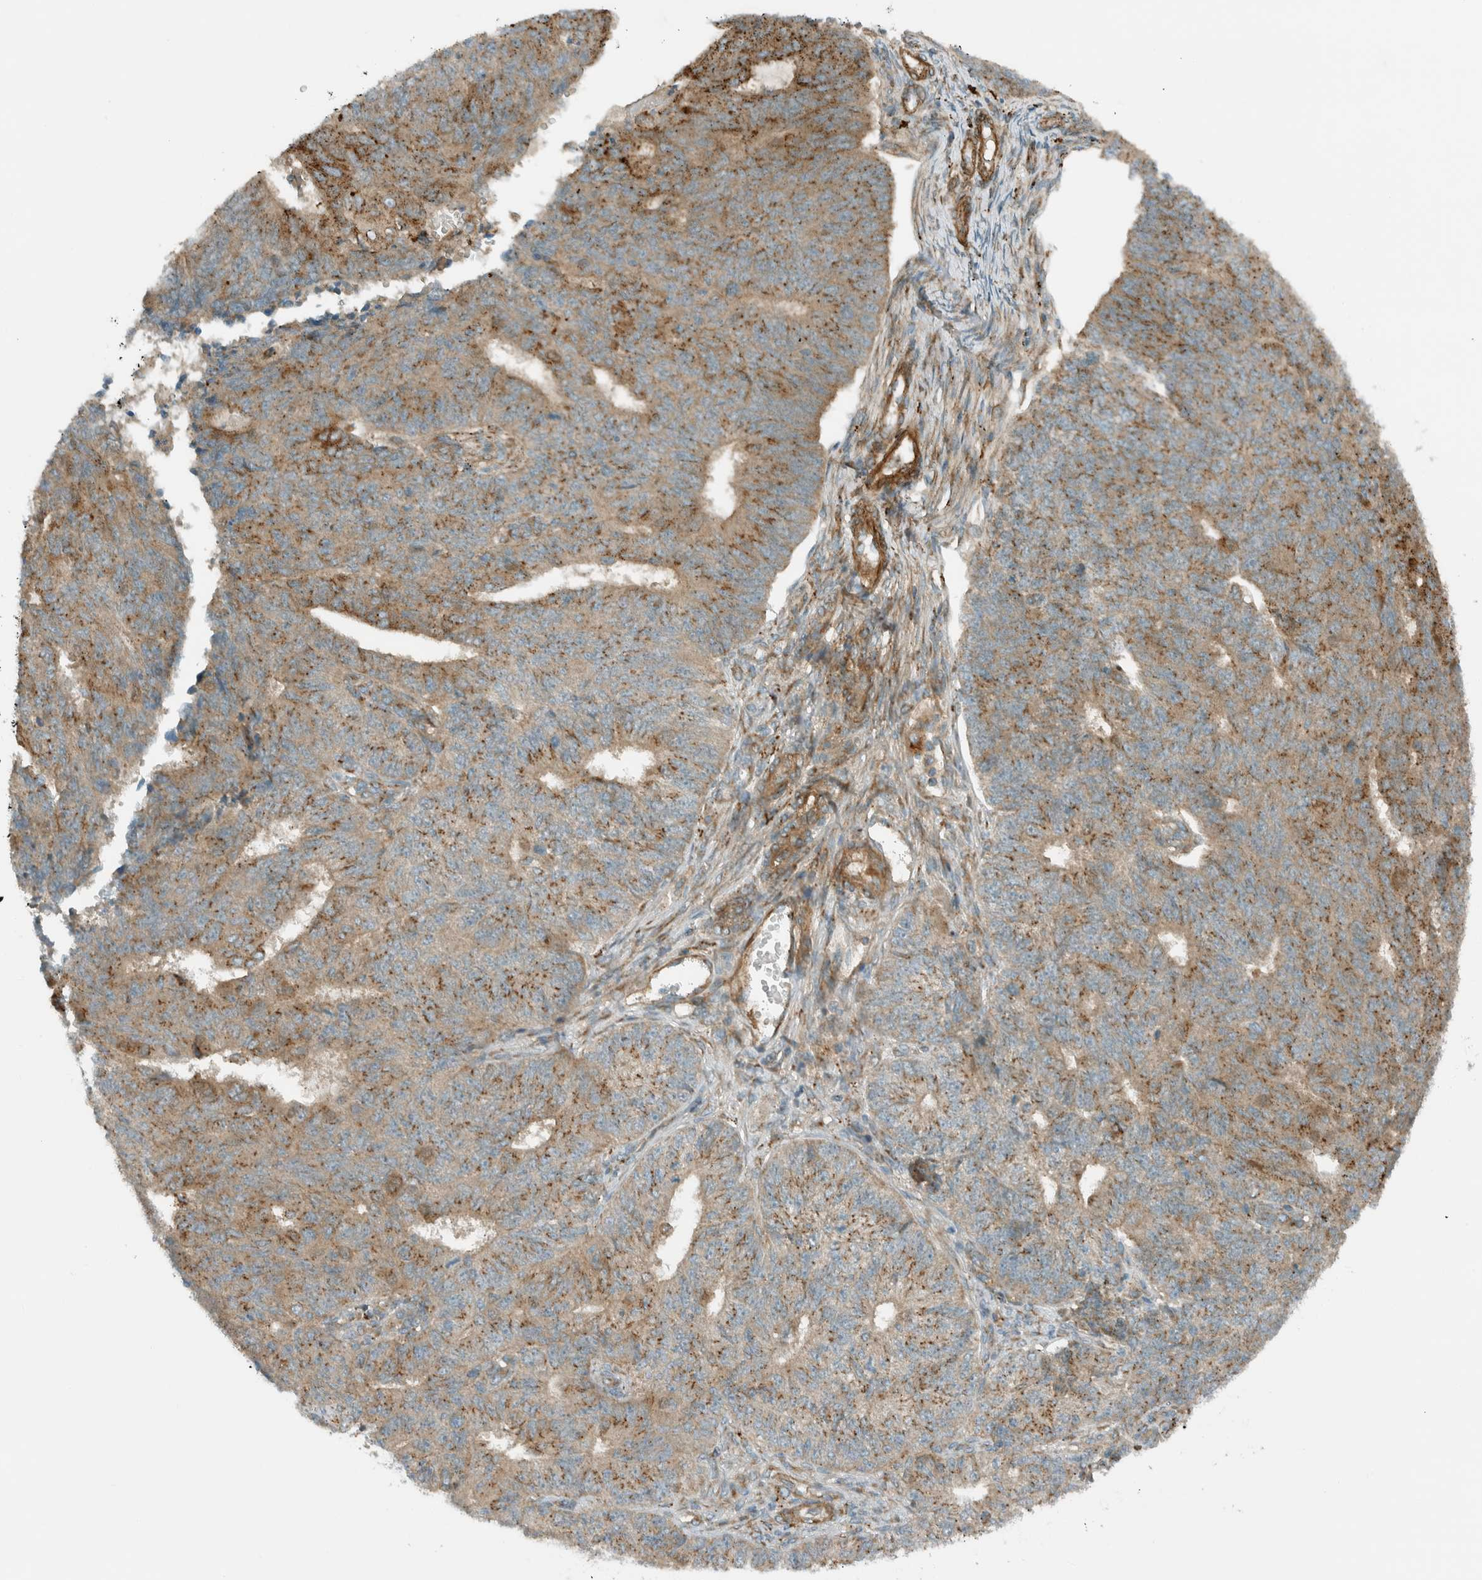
{"staining": {"intensity": "moderate", "quantity": ">75%", "location": "cytoplasmic/membranous"}, "tissue": "endometrial cancer", "cell_type": "Tumor cells", "image_type": "cancer", "snomed": [{"axis": "morphology", "description": "Adenocarcinoma, NOS"}, {"axis": "topography", "description": "Endometrium"}], "caption": "Immunohistochemistry (IHC) (DAB) staining of human adenocarcinoma (endometrial) demonstrates moderate cytoplasmic/membranous protein positivity in about >75% of tumor cells.", "gene": "EXOC7", "patient": {"sex": "female", "age": 32}}